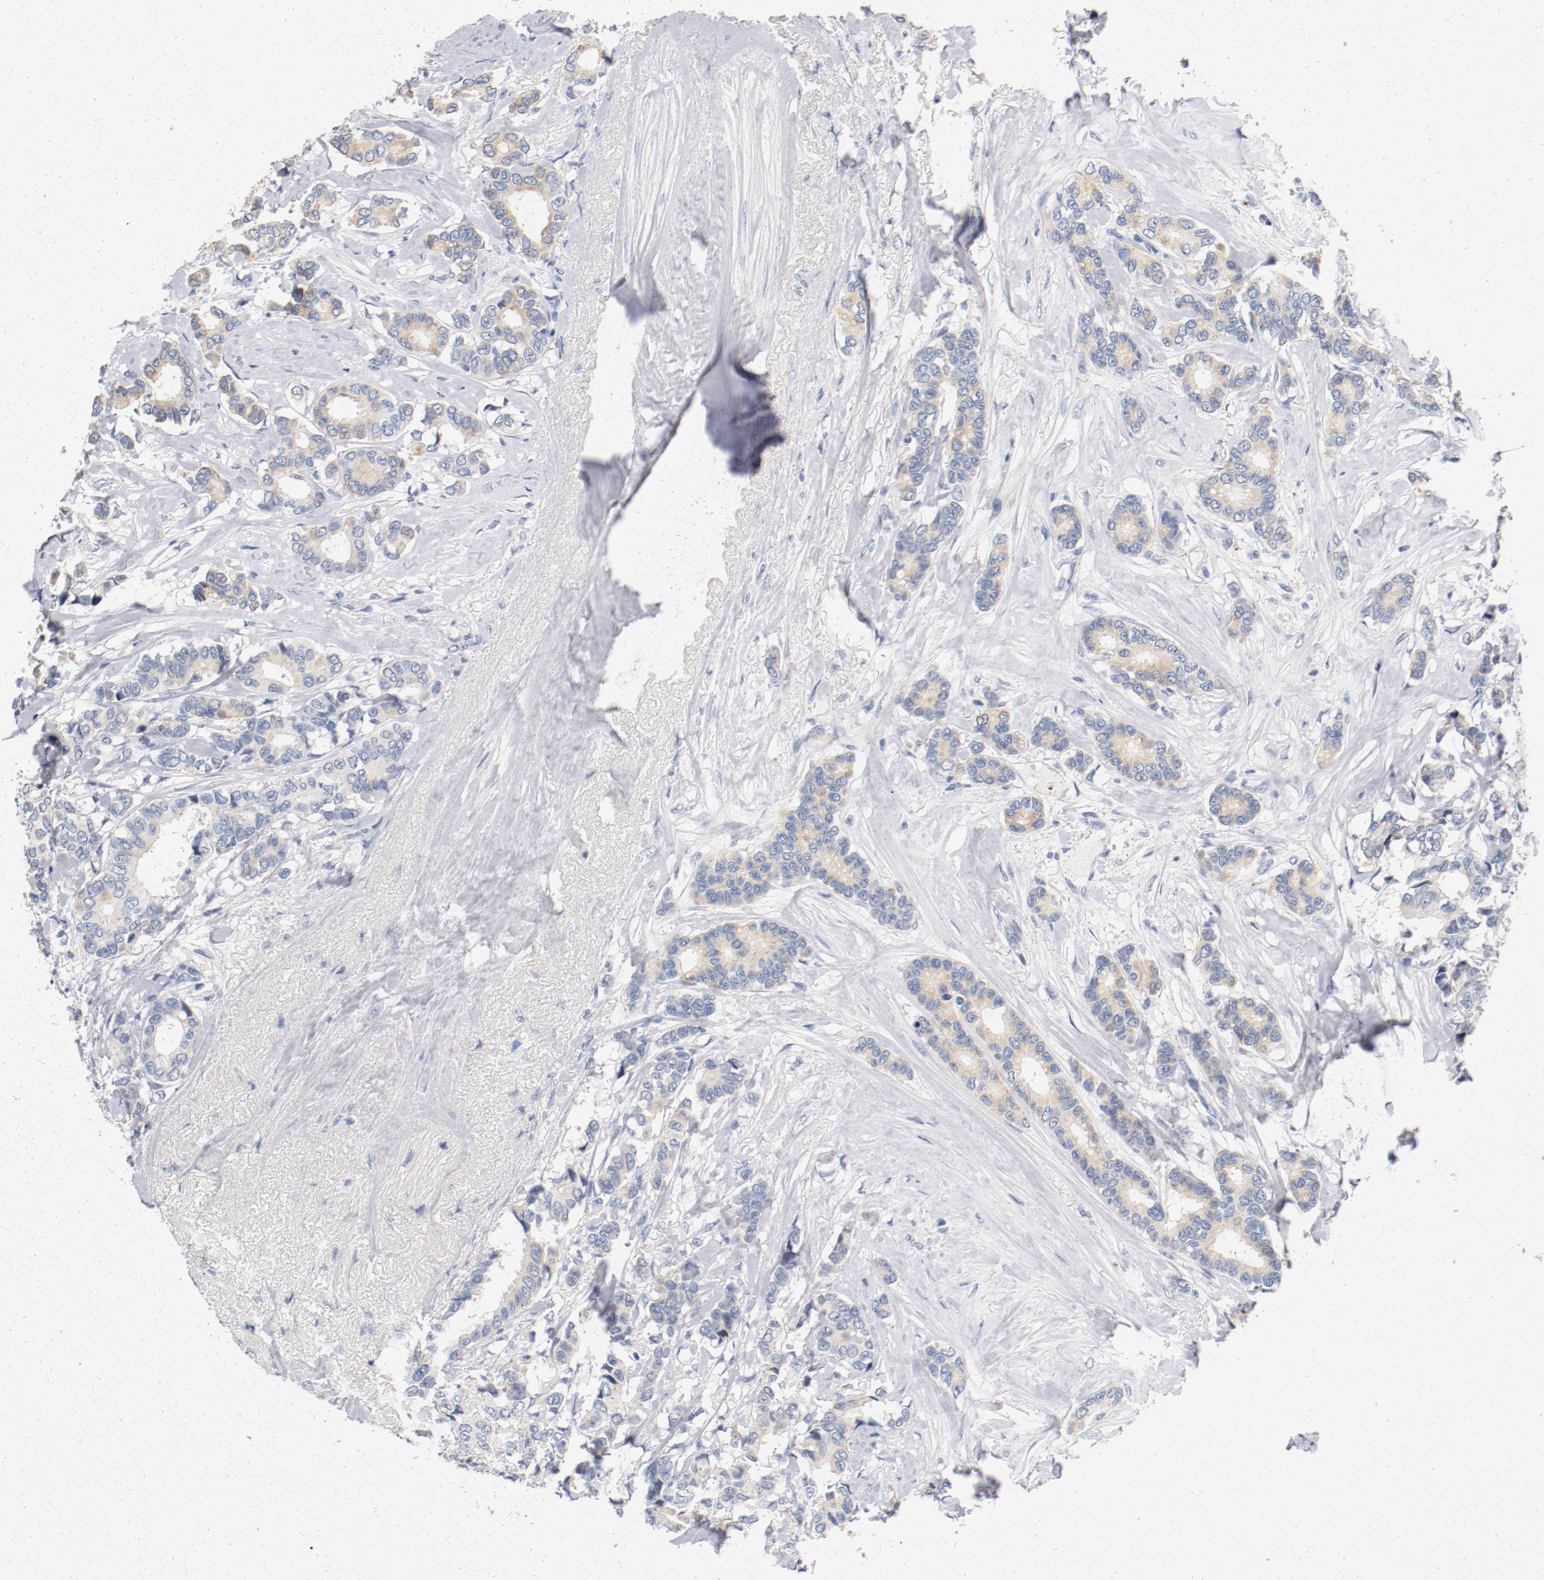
{"staining": {"intensity": "negative", "quantity": "none", "location": "none"}, "tissue": "breast cancer", "cell_type": "Tumor cells", "image_type": "cancer", "snomed": [{"axis": "morphology", "description": "Duct carcinoma"}, {"axis": "topography", "description": "Breast"}], "caption": "Human breast cancer stained for a protein using immunohistochemistry displays no staining in tumor cells.", "gene": "PIM1", "patient": {"sex": "female", "age": 87}}